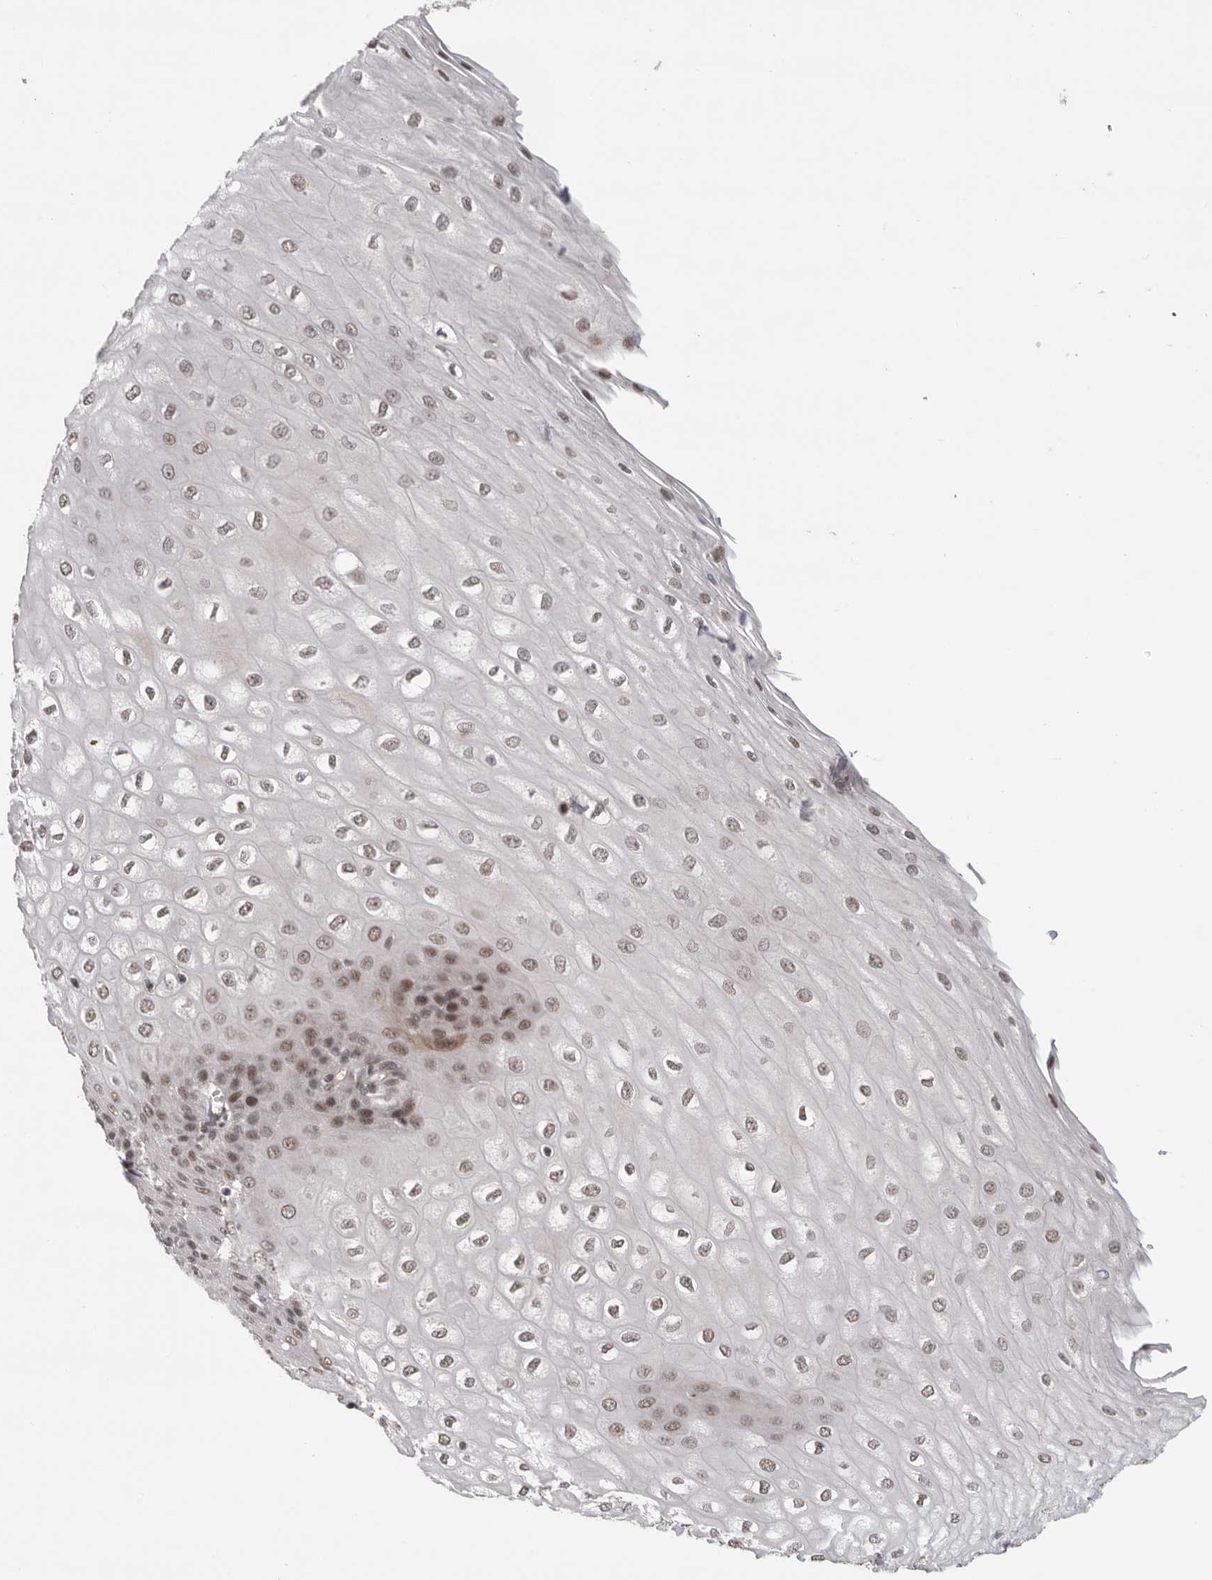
{"staining": {"intensity": "strong", "quantity": ">75%", "location": "nuclear"}, "tissue": "esophagus", "cell_type": "Squamous epithelial cells", "image_type": "normal", "snomed": [{"axis": "morphology", "description": "Normal tissue, NOS"}, {"axis": "topography", "description": "Esophagus"}], "caption": "Approximately >75% of squamous epithelial cells in unremarkable human esophagus demonstrate strong nuclear protein staining as visualized by brown immunohistochemical staining.", "gene": "POU5F1", "patient": {"sex": "male", "age": 60}}